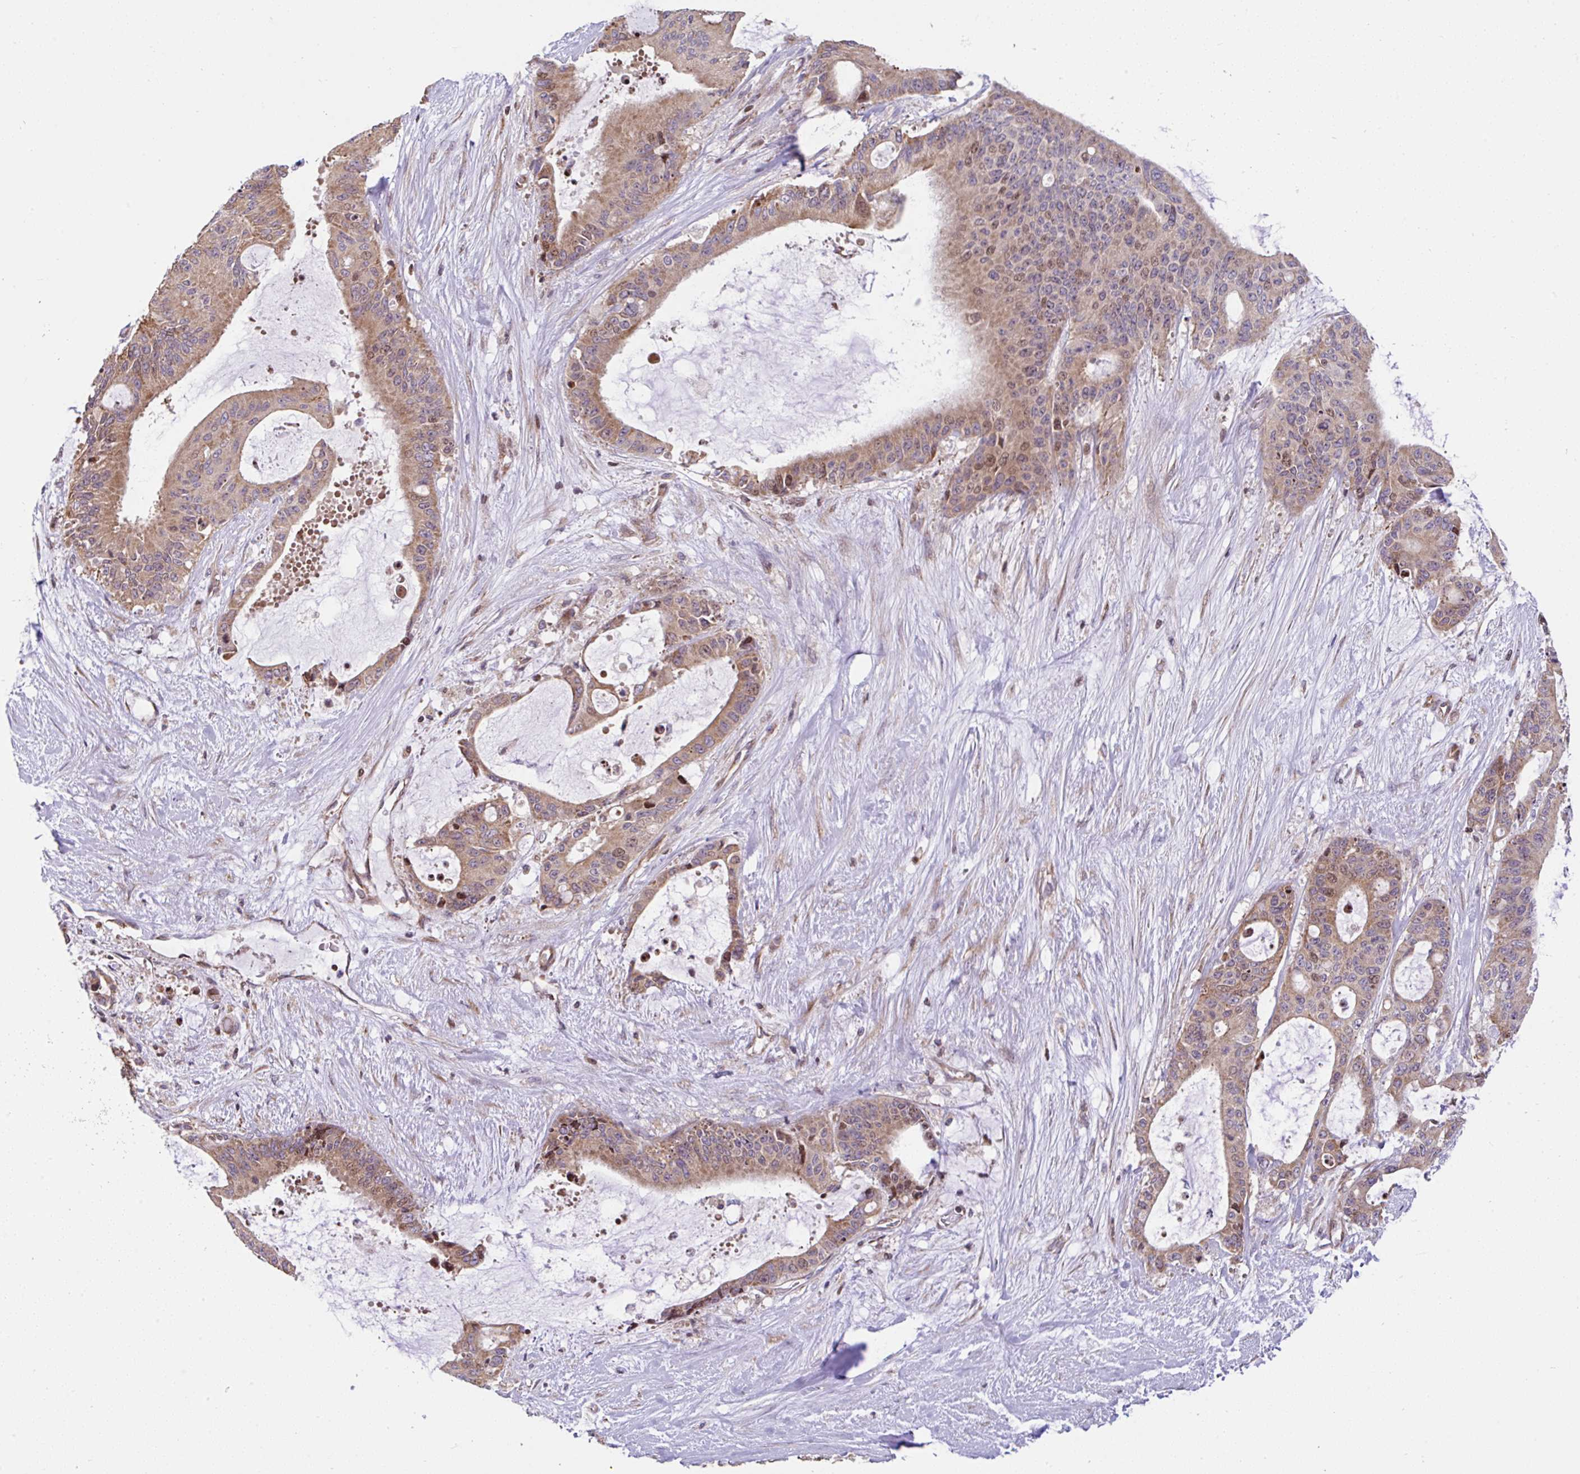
{"staining": {"intensity": "moderate", "quantity": ">75%", "location": "cytoplasmic/membranous"}, "tissue": "liver cancer", "cell_type": "Tumor cells", "image_type": "cancer", "snomed": [{"axis": "morphology", "description": "Normal tissue, NOS"}, {"axis": "morphology", "description": "Cholangiocarcinoma"}, {"axis": "topography", "description": "Liver"}, {"axis": "topography", "description": "Peripheral nerve tissue"}], "caption": "Cholangiocarcinoma (liver) tissue exhibits moderate cytoplasmic/membranous staining in about >75% of tumor cells, visualized by immunohistochemistry.", "gene": "FIGNL1", "patient": {"sex": "female", "age": 73}}